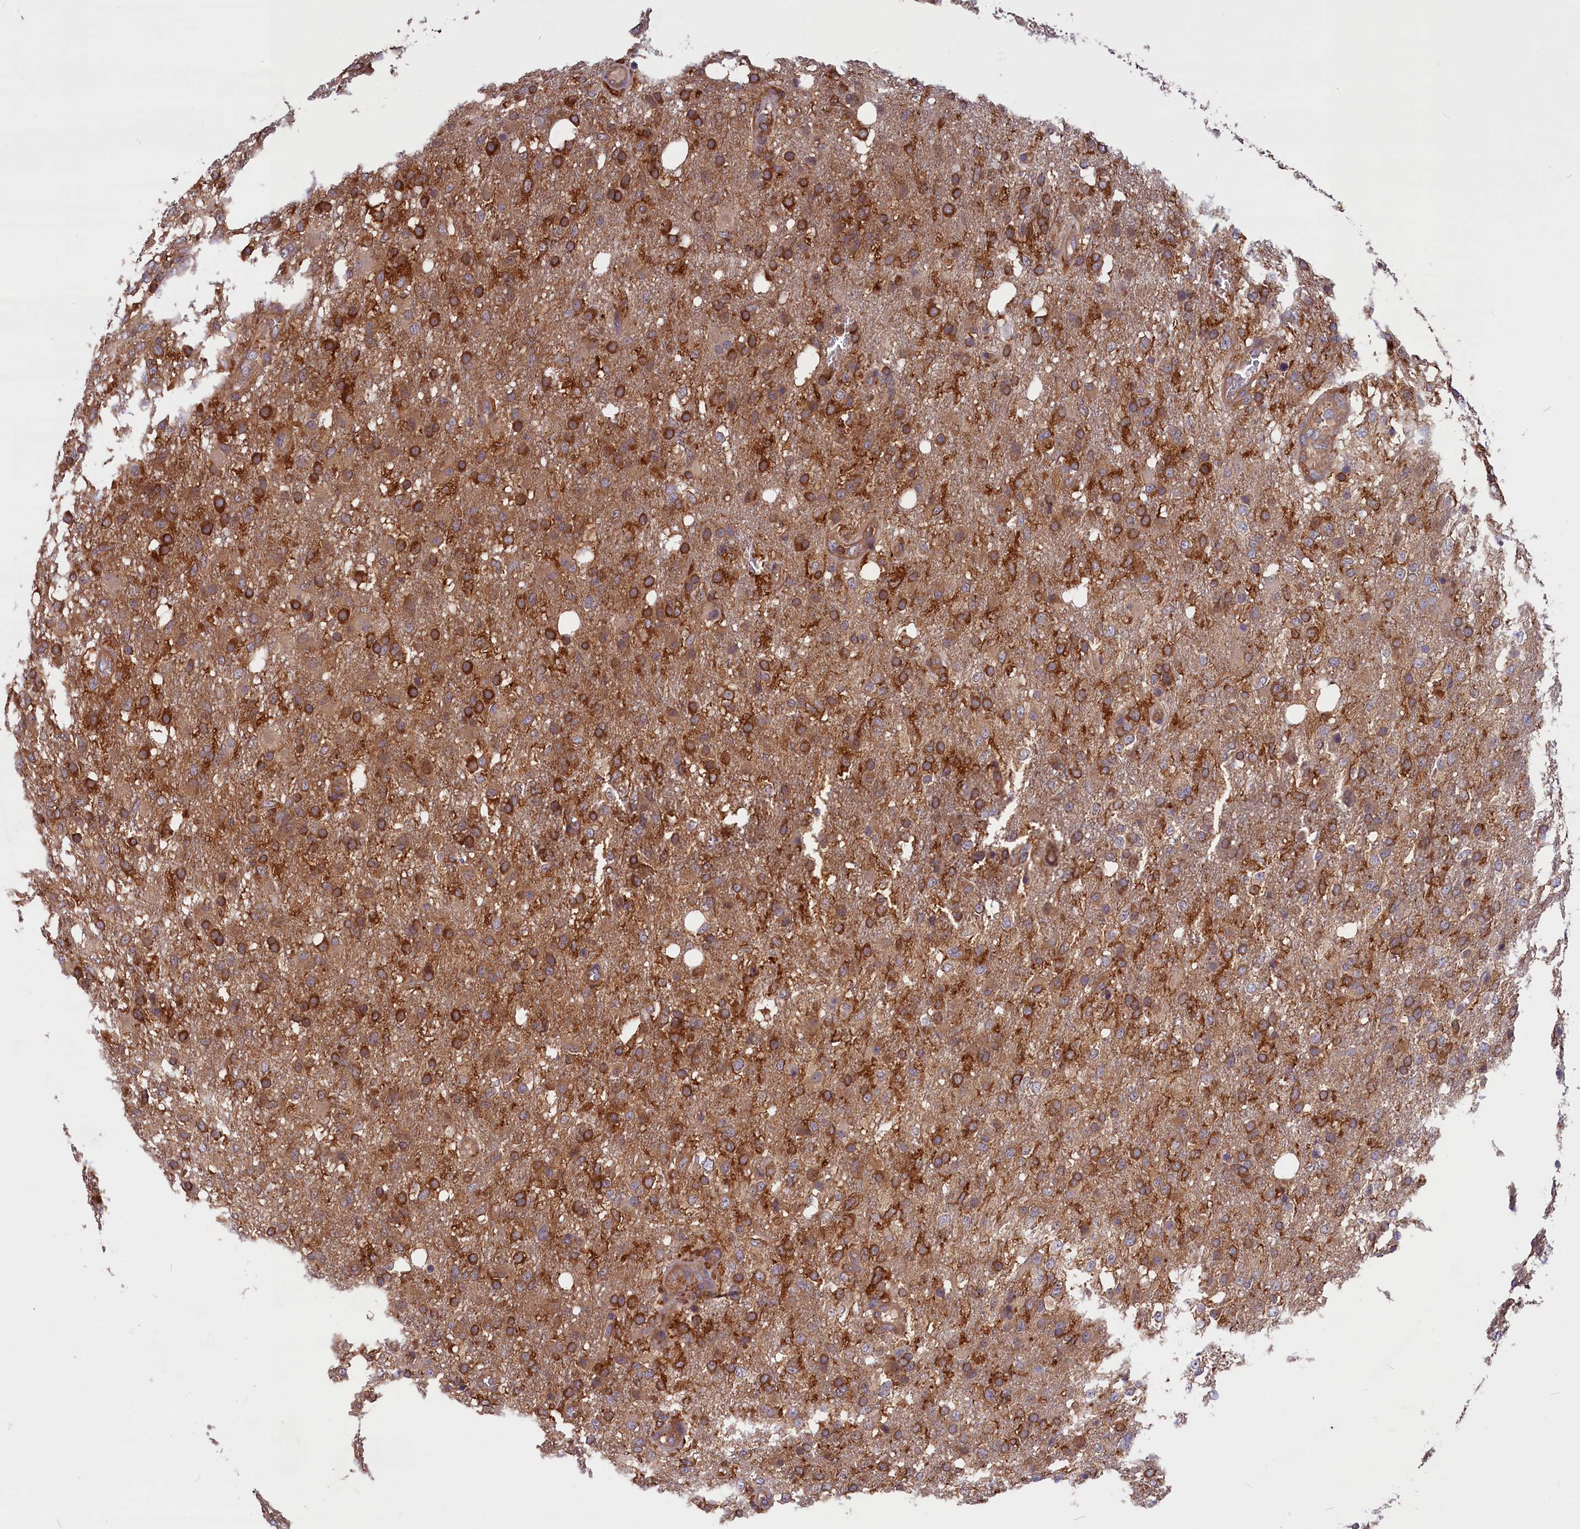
{"staining": {"intensity": "strong", "quantity": ">75%", "location": "cytoplasmic/membranous"}, "tissue": "glioma", "cell_type": "Tumor cells", "image_type": "cancer", "snomed": [{"axis": "morphology", "description": "Glioma, malignant, High grade"}, {"axis": "topography", "description": "Brain"}], "caption": "High-magnification brightfield microscopy of malignant glioma (high-grade) stained with DAB (3,3'-diaminobenzidine) (brown) and counterstained with hematoxylin (blue). tumor cells exhibit strong cytoplasmic/membranous positivity is appreciated in approximately>75% of cells.", "gene": "MYO9B", "patient": {"sex": "female", "age": 74}}